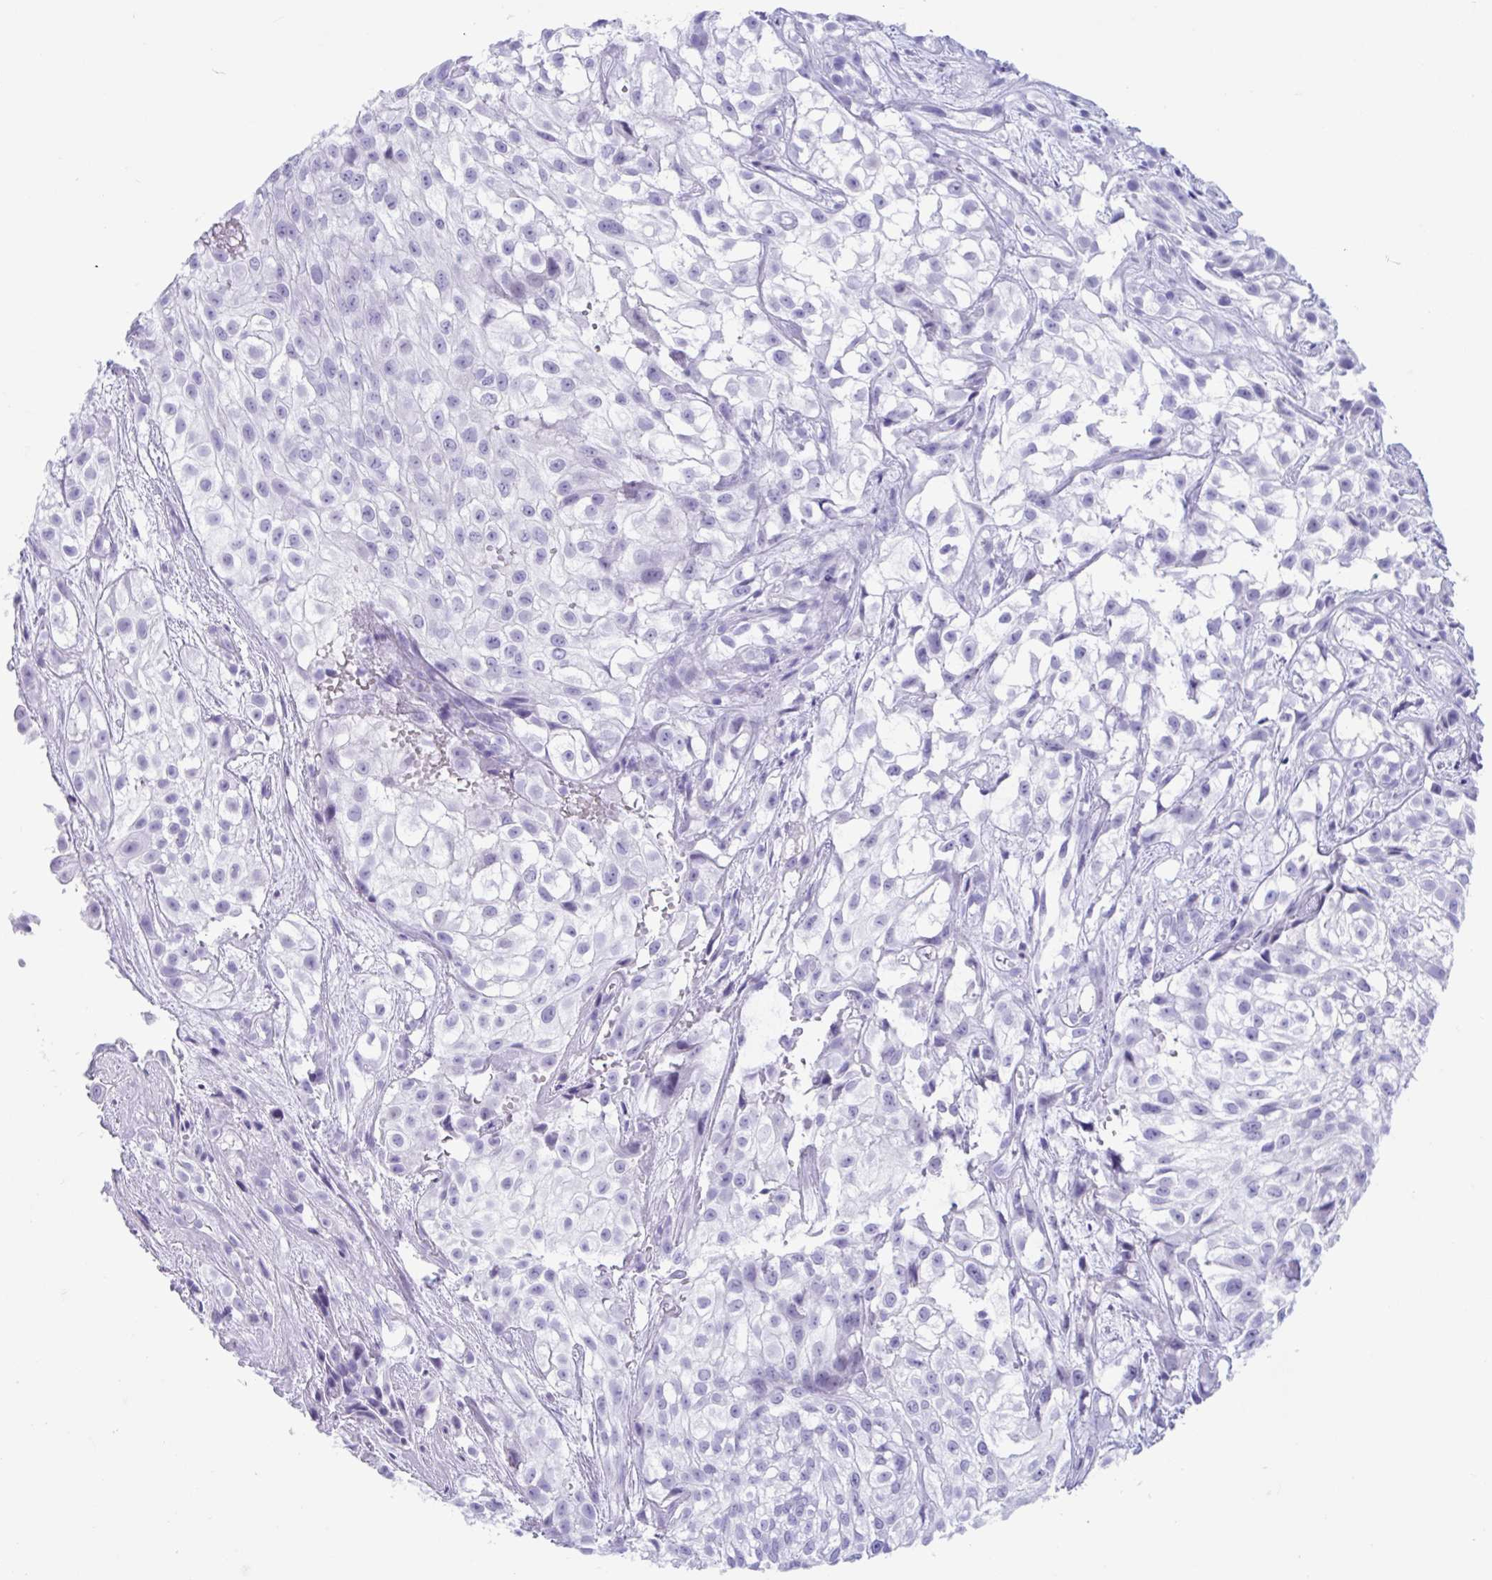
{"staining": {"intensity": "negative", "quantity": "none", "location": "none"}, "tissue": "urothelial cancer", "cell_type": "Tumor cells", "image_type": "cancer", "snomed": [{"axis": "morphology", "description": "Urothelial carcinoma, High grade"}, {"axis": "topography", "description": "Urinary bladder"}], "caption": "High power microscopy micrograph of an immunohistochemistry (IHC) image of urothelial cancer, revealing no significant staining in tumor cells. (Immunohistochemistry (ihc), brightfield microscopy, high magnification).", "gene": "TMEM35A", "patient": {"sex": "male", "age": 56}}